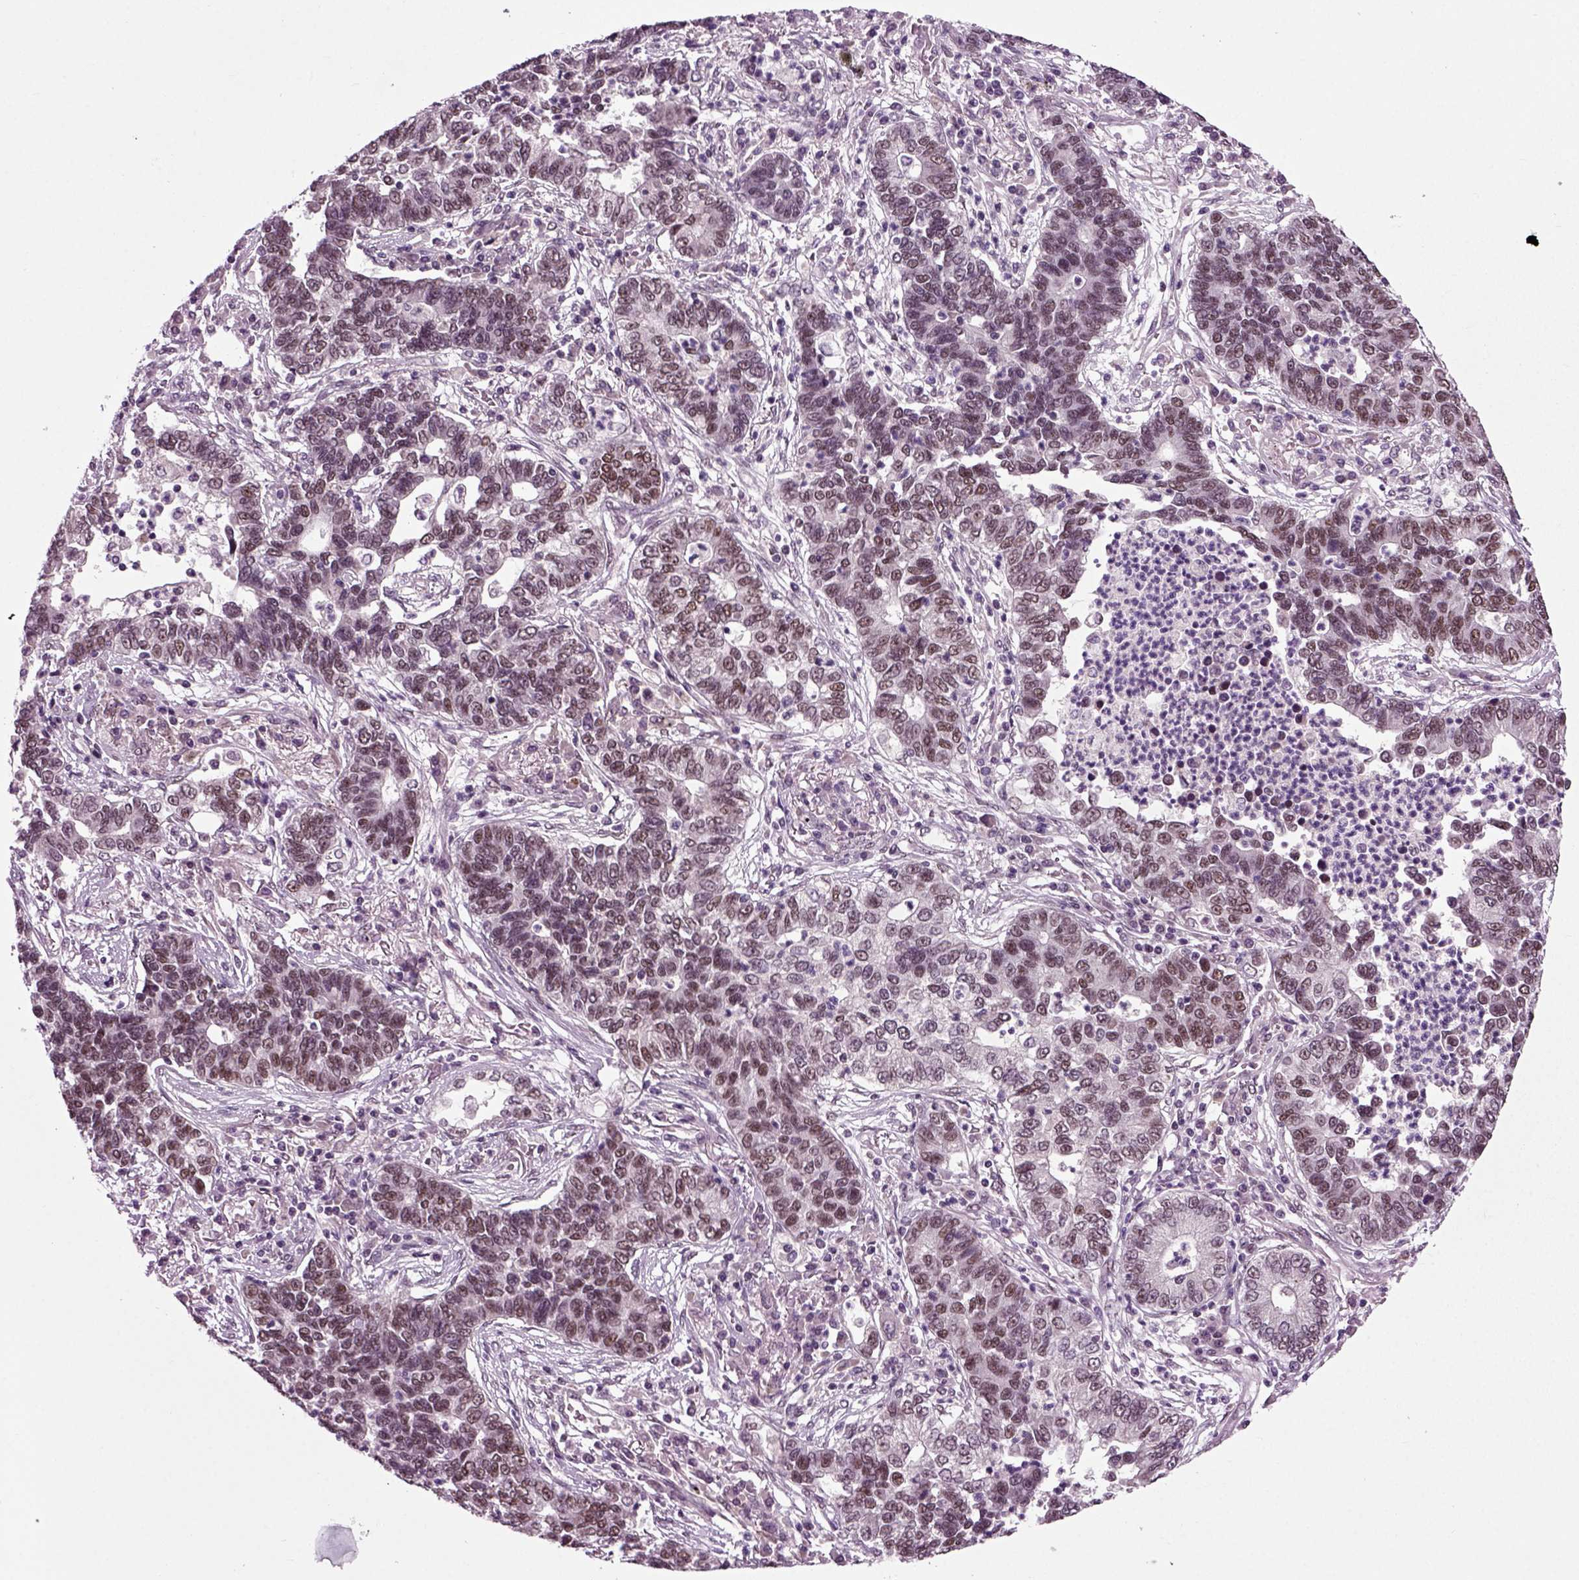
{"staining": {"intensity": "moderate", "quantity": "25%-75%", "location": "nuclear"}, "tissue": "lung cancer", "cell_type": "Tumor cells", "image_type": "cancer", "snomed": [{"axis": "morphology", "description": "Adenocarcinoma, NOS"}, {"axis": "topography", "description": "Lung"}], "caption": "Protein staining of lung adenocarcinoma tissue displays moderate nuclear positivity in about 25%-75% of tumor cells. (Brightfield microscopy of DAB IHC at high magnification).", "gene": "RCOR3", "patient": {"sex": "female", "age": 57}}